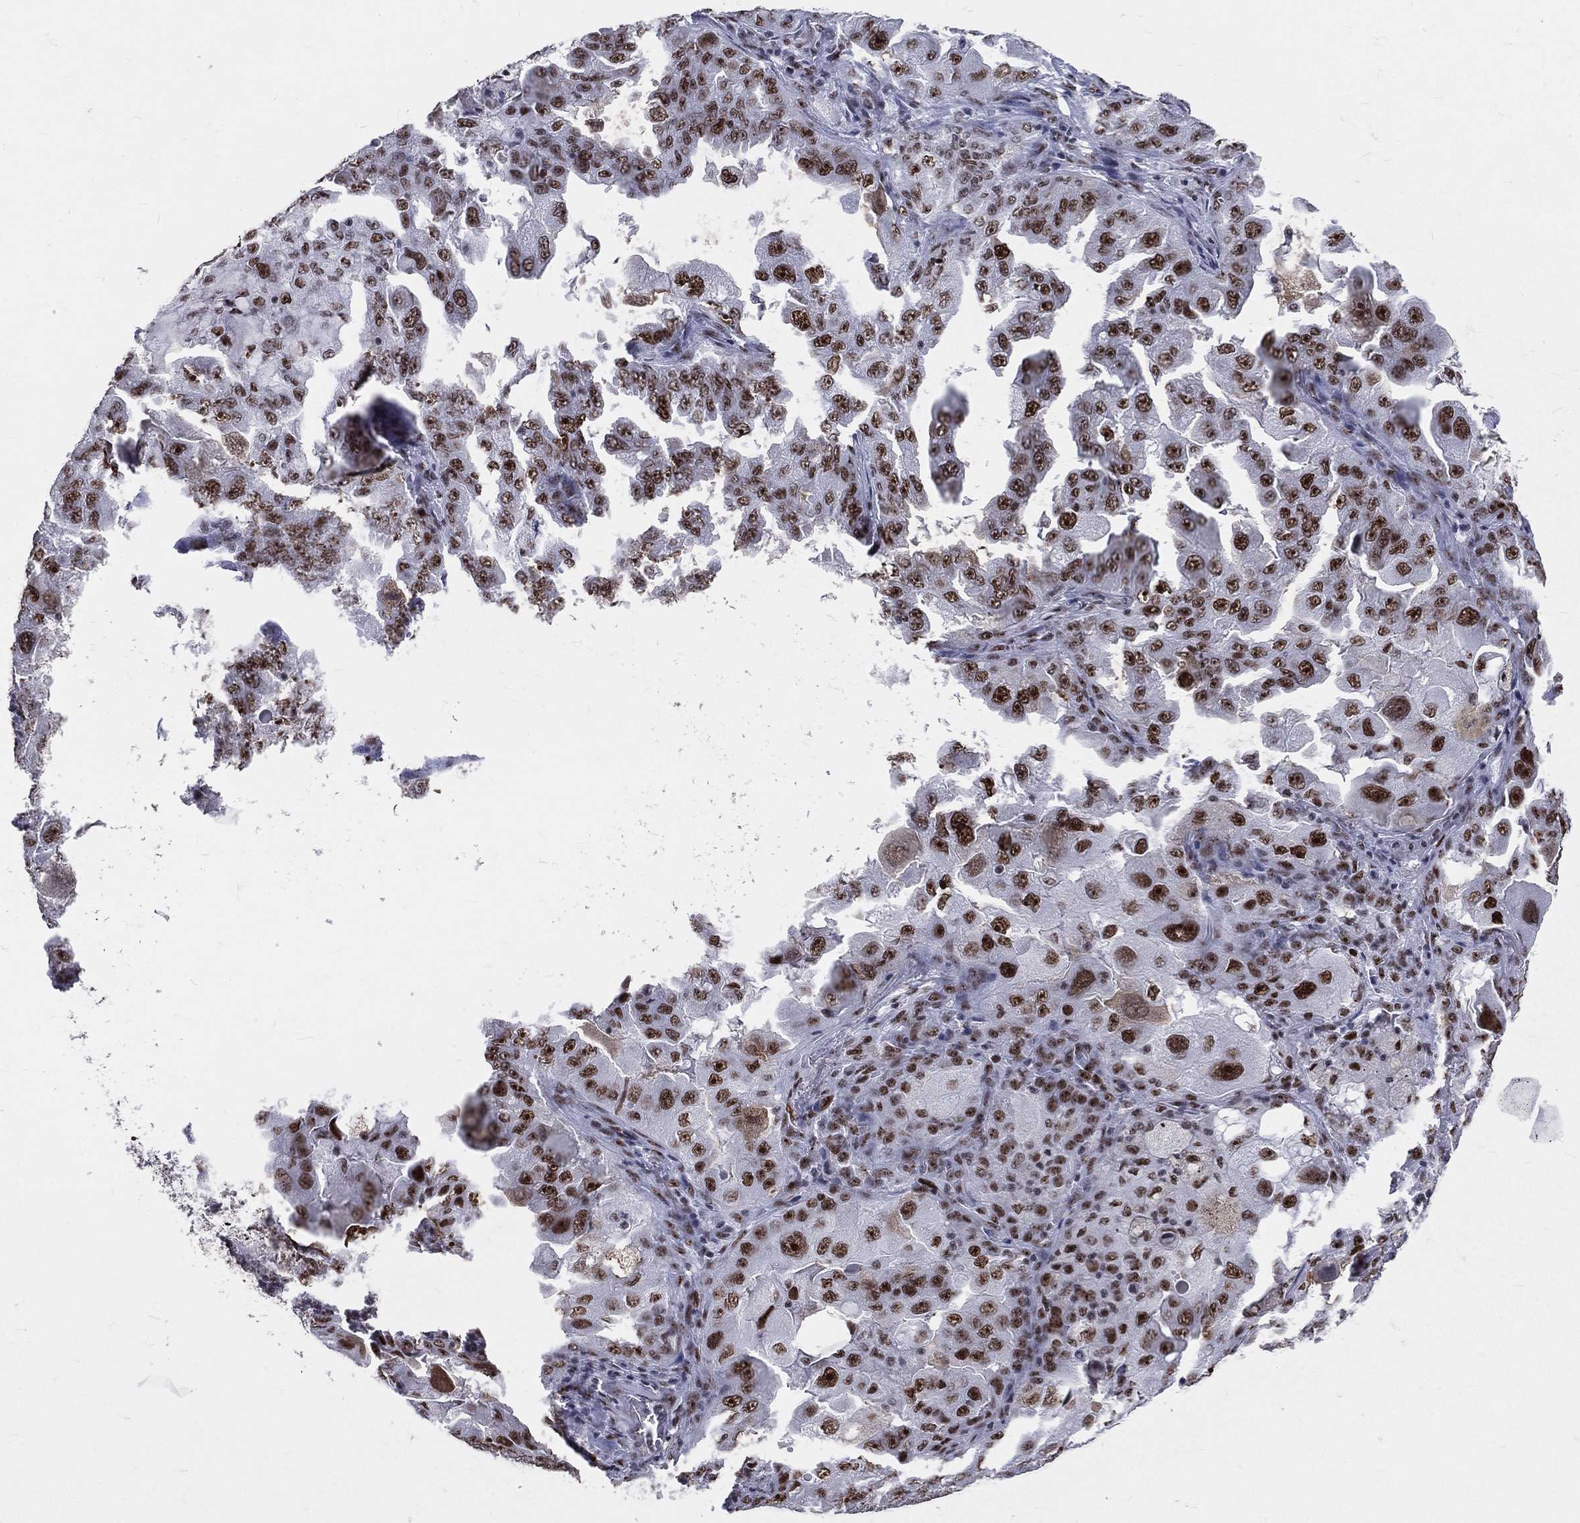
{"staining": {"intensity": "strong", "quantity": ">75%", "location": "nuclear"}, "tissue": "lung cancer", "cell_type": "Tumor cells", "image_type": "cancer", "snomed": [{"axis": "morphology", "description": "Adenocarcinoma, NOS"}, {"axis": "topography", "description": "Lung"}], "caption": "Immunohistochemical staining of human lung cancer (adenocarcinoma) shows strong nuclear protein staining in approximately >75% of tumor cells.", "gene": "CDK7", "patient": {"sex": "female", "age": 61}}